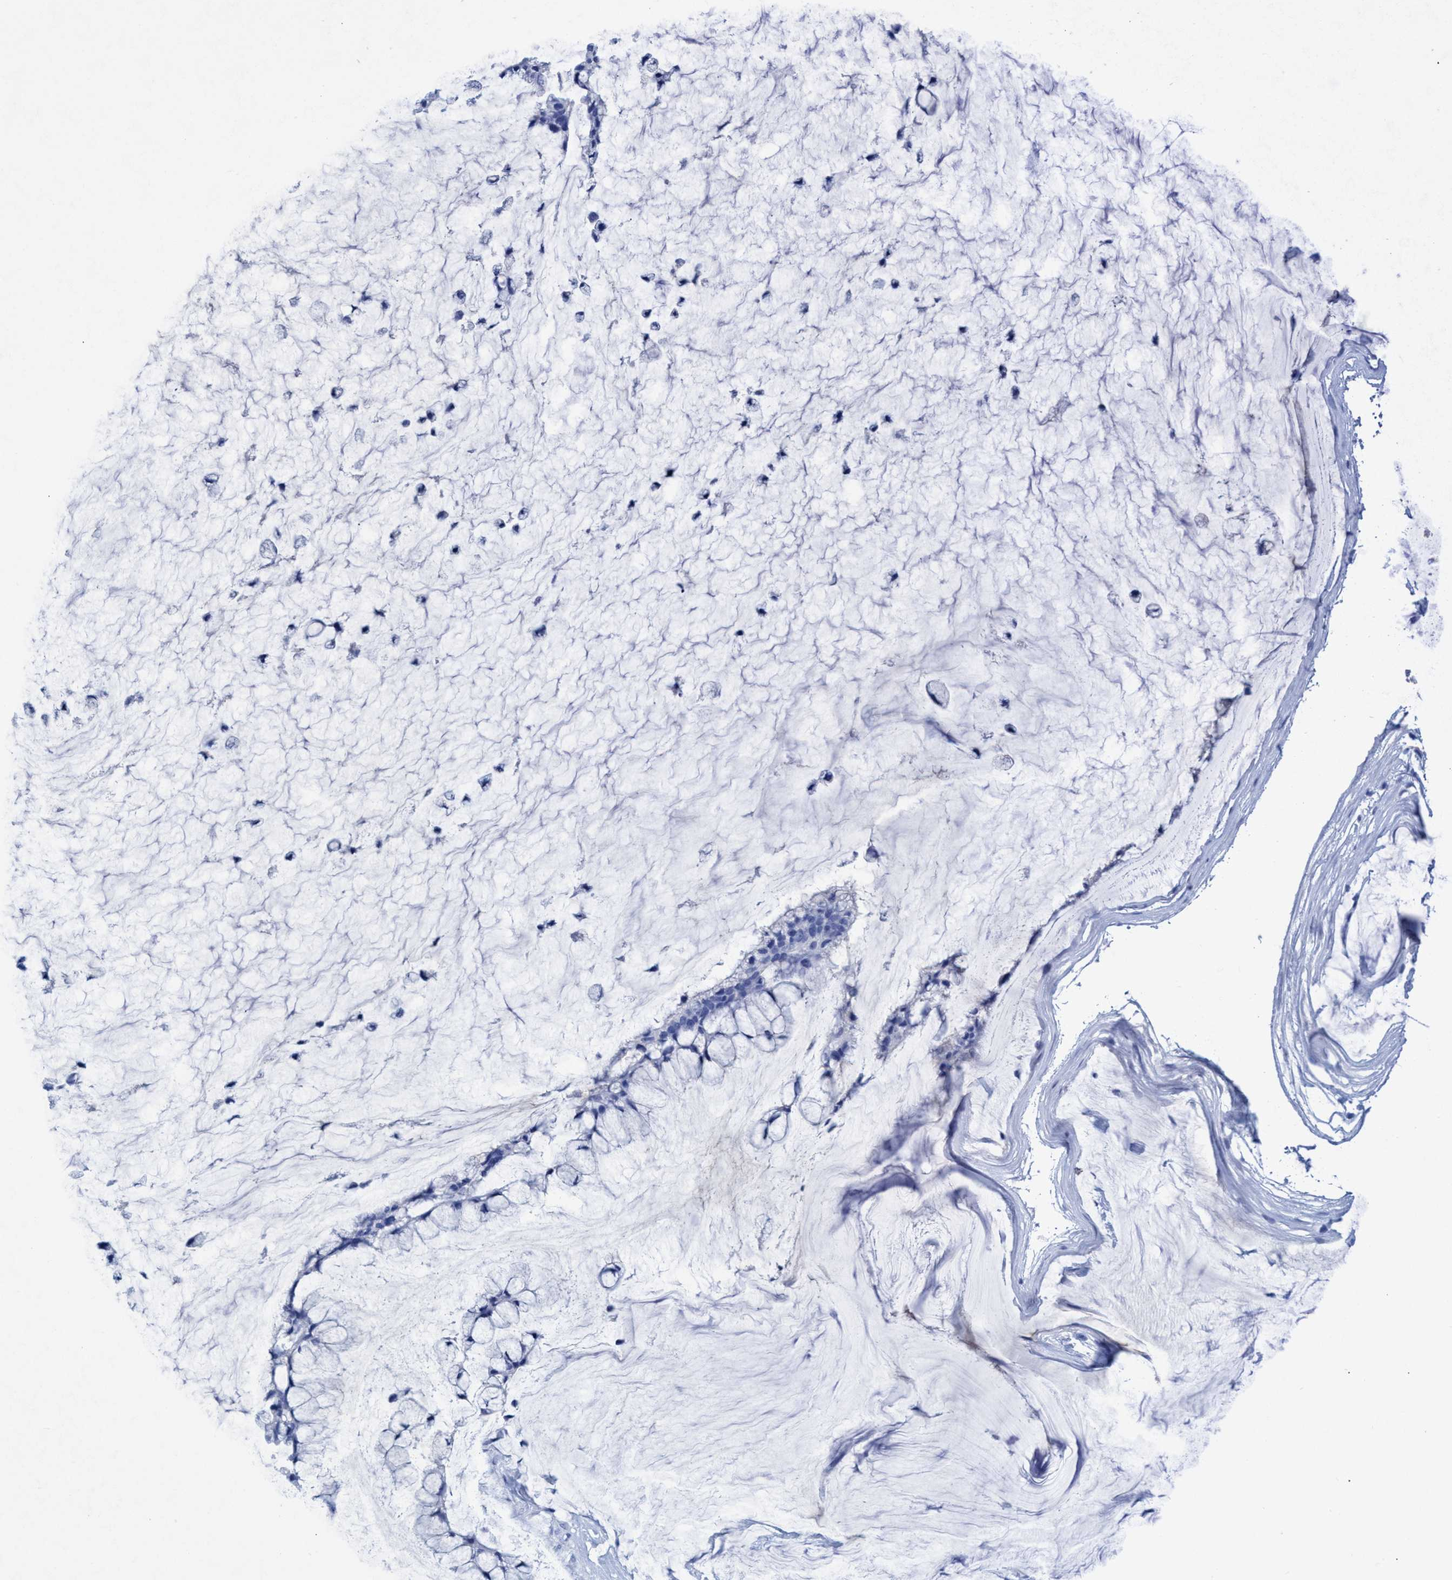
{"staining": {"intensity": "negative", "quantity": "none", "location": "none"}, "tissue": "ovarian cancer", "cell_type": "Tumor cells", "image_type": "cancer", "snomed": [{"axis": "morphology", "description": "Cystadenocarcinoma, mucinous, NOS"}, {"axis": "topography", "description": "Ovary"}], "caption": "Ovarian mucinous cystadenocarcinoma stained for a protein using immunohistochemistry (IHC) displays no staining tumor cells.", "gene": "INSL6", "patient": {"sex": "female", "age": 39}}